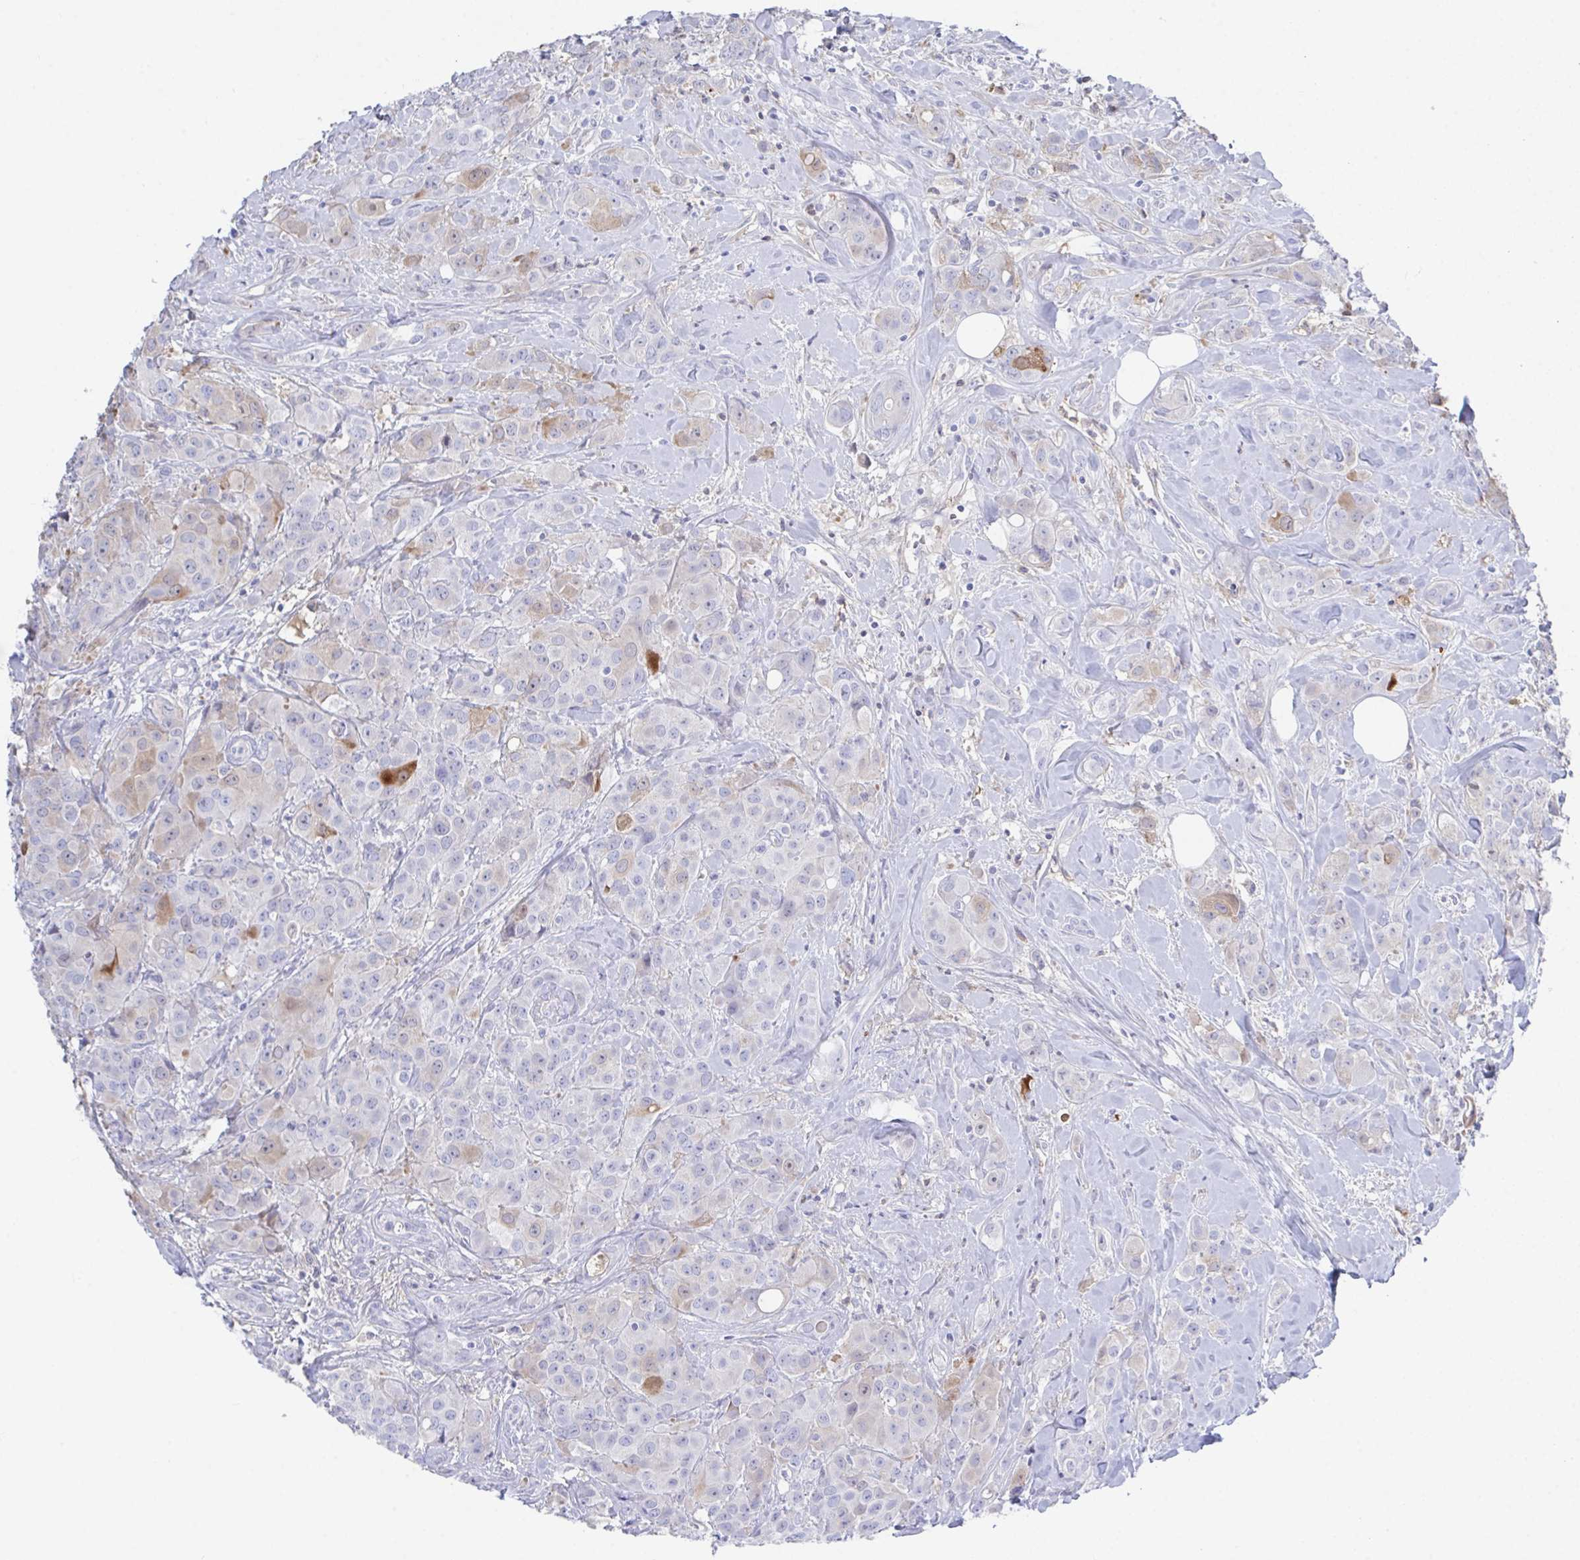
{"staining": {"intensity": "negative", "quantity": "none", "location": "none"}, "tissue": "breast cancer", "cell_type": "Tumor cells", "image_type": "cancer", "snomed": [{"axis": "morphology", "description": "Normal tissue, NOS"}, {"axis": "morphology", "description": "Duct carcinoma"}, {"axis": "topography", "description": "Breast"}], "caption": "A micrograph of breast cancer (infiltrating ductal carcinoma) stained for a protein reveals no brown staining in tumor cells.", "gene": "TNFAIP6", "patient": {"sex": "female", "age": 43}}